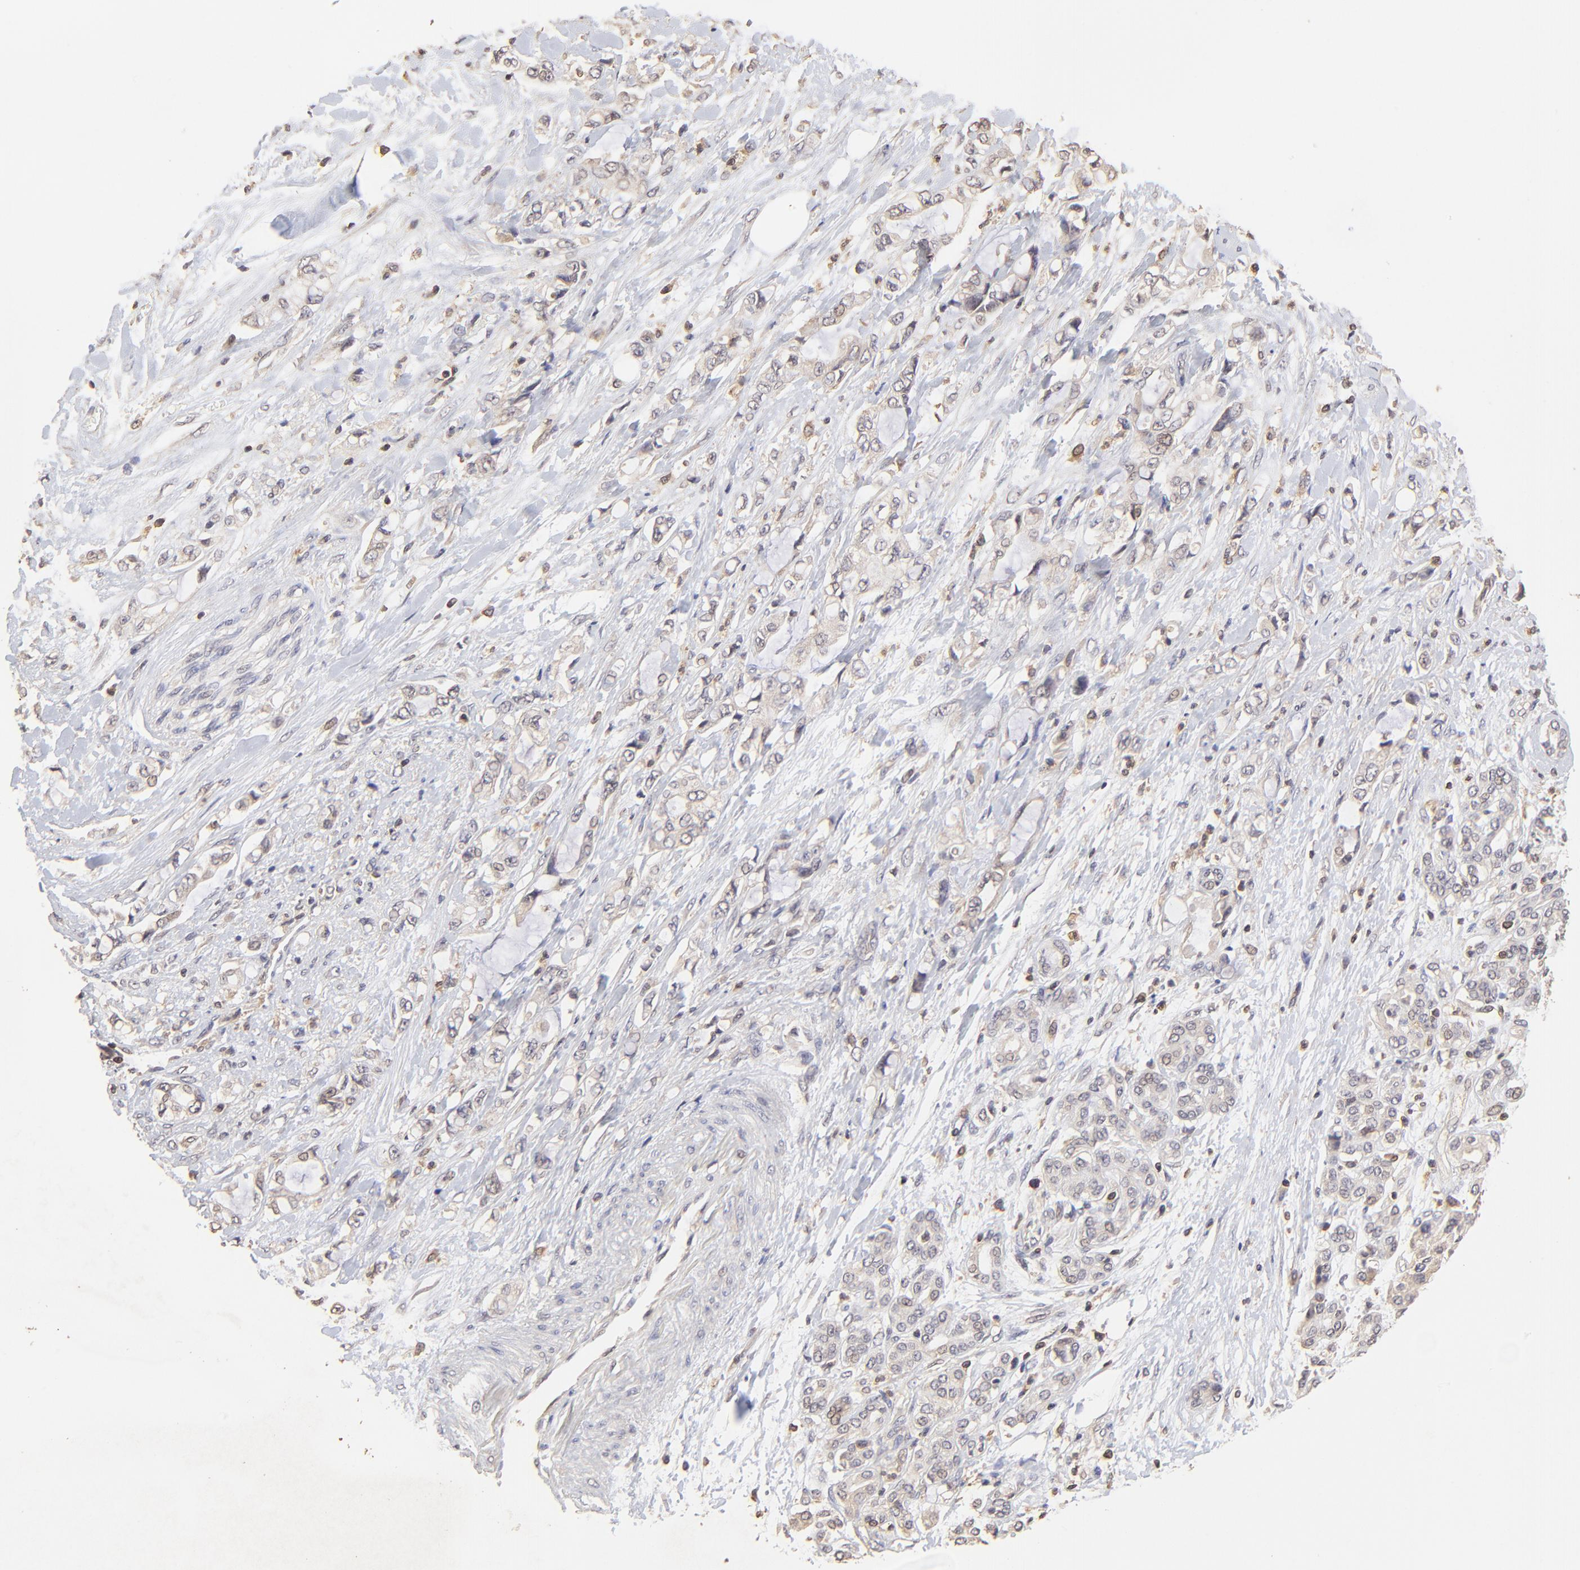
{"staining": {"intensity": "moderate", "quantity": ">75%", "location": "cytoplasmic/membranous"}, "tissue": "pancreatic cancer", "cell_type": "Tumor cells", "image_type": "cancer", "snomed": [{"axis": "morphology", "description": "Adenocarcinoma, NOS"}, {"axis": "topography", "description": "Pancreas"}], "caption": "Brown immunohistochemical staining in pancreatic adenocarcinoma displays moderate cytoplasmic/membranous staining in about >75% of tumor cells.", "gene": "STON2", "patient": {"sex": "female", "age": 70}}